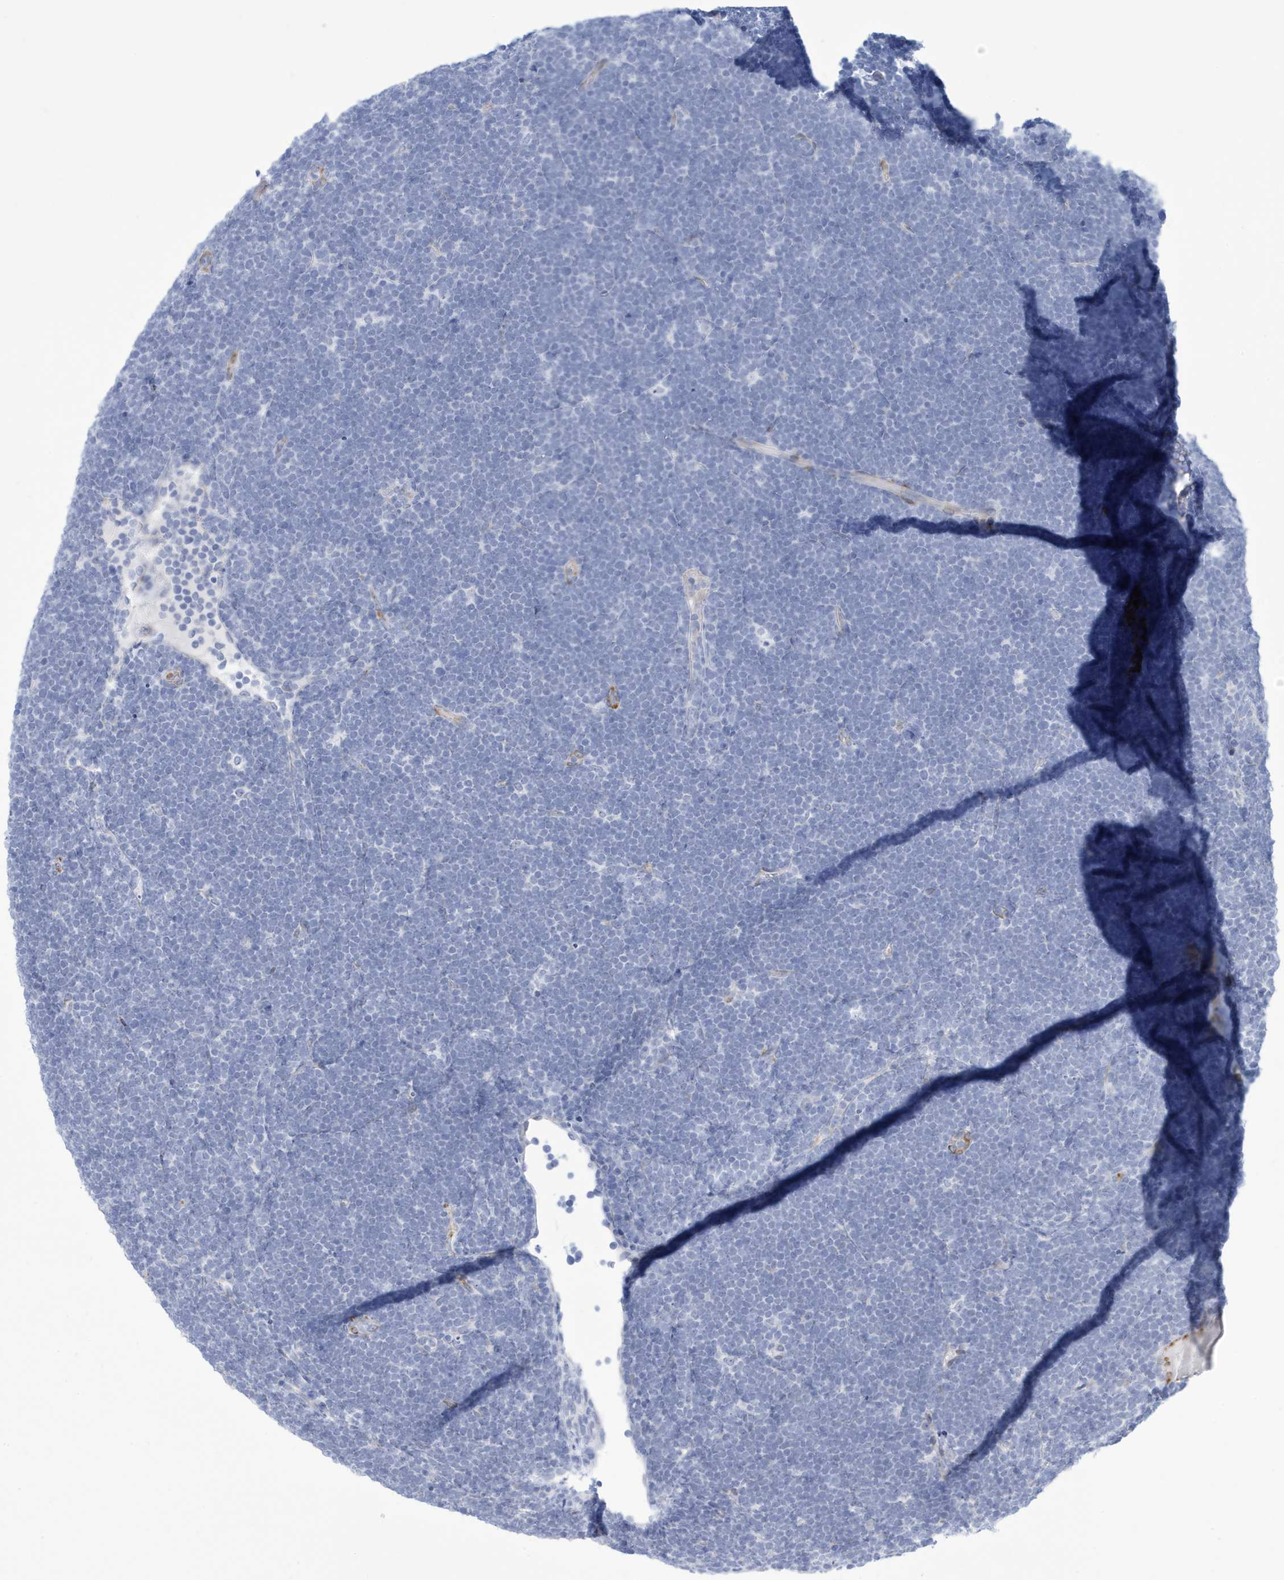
{"staining": {"intensity": "negative", "quantity": "none", "location": "none"}, "tissue": "lymphoma", "cell_type": "Tumor cells", "image_type": "cancer", "snomed": [{"axis": "morphology", "description": "Malignant lymphoma, non-Hodgkin's type, High grade"}, {"axis": "topography", "description": "Lymph node"}], "caption": "An immunohistochemistry (IHC) histopathology image of lymphoma is shown. There is no staining in tumor cells of lymphoma.", "gene": "SEMA3F", "patient": {"sex": "male", "age": 13}}